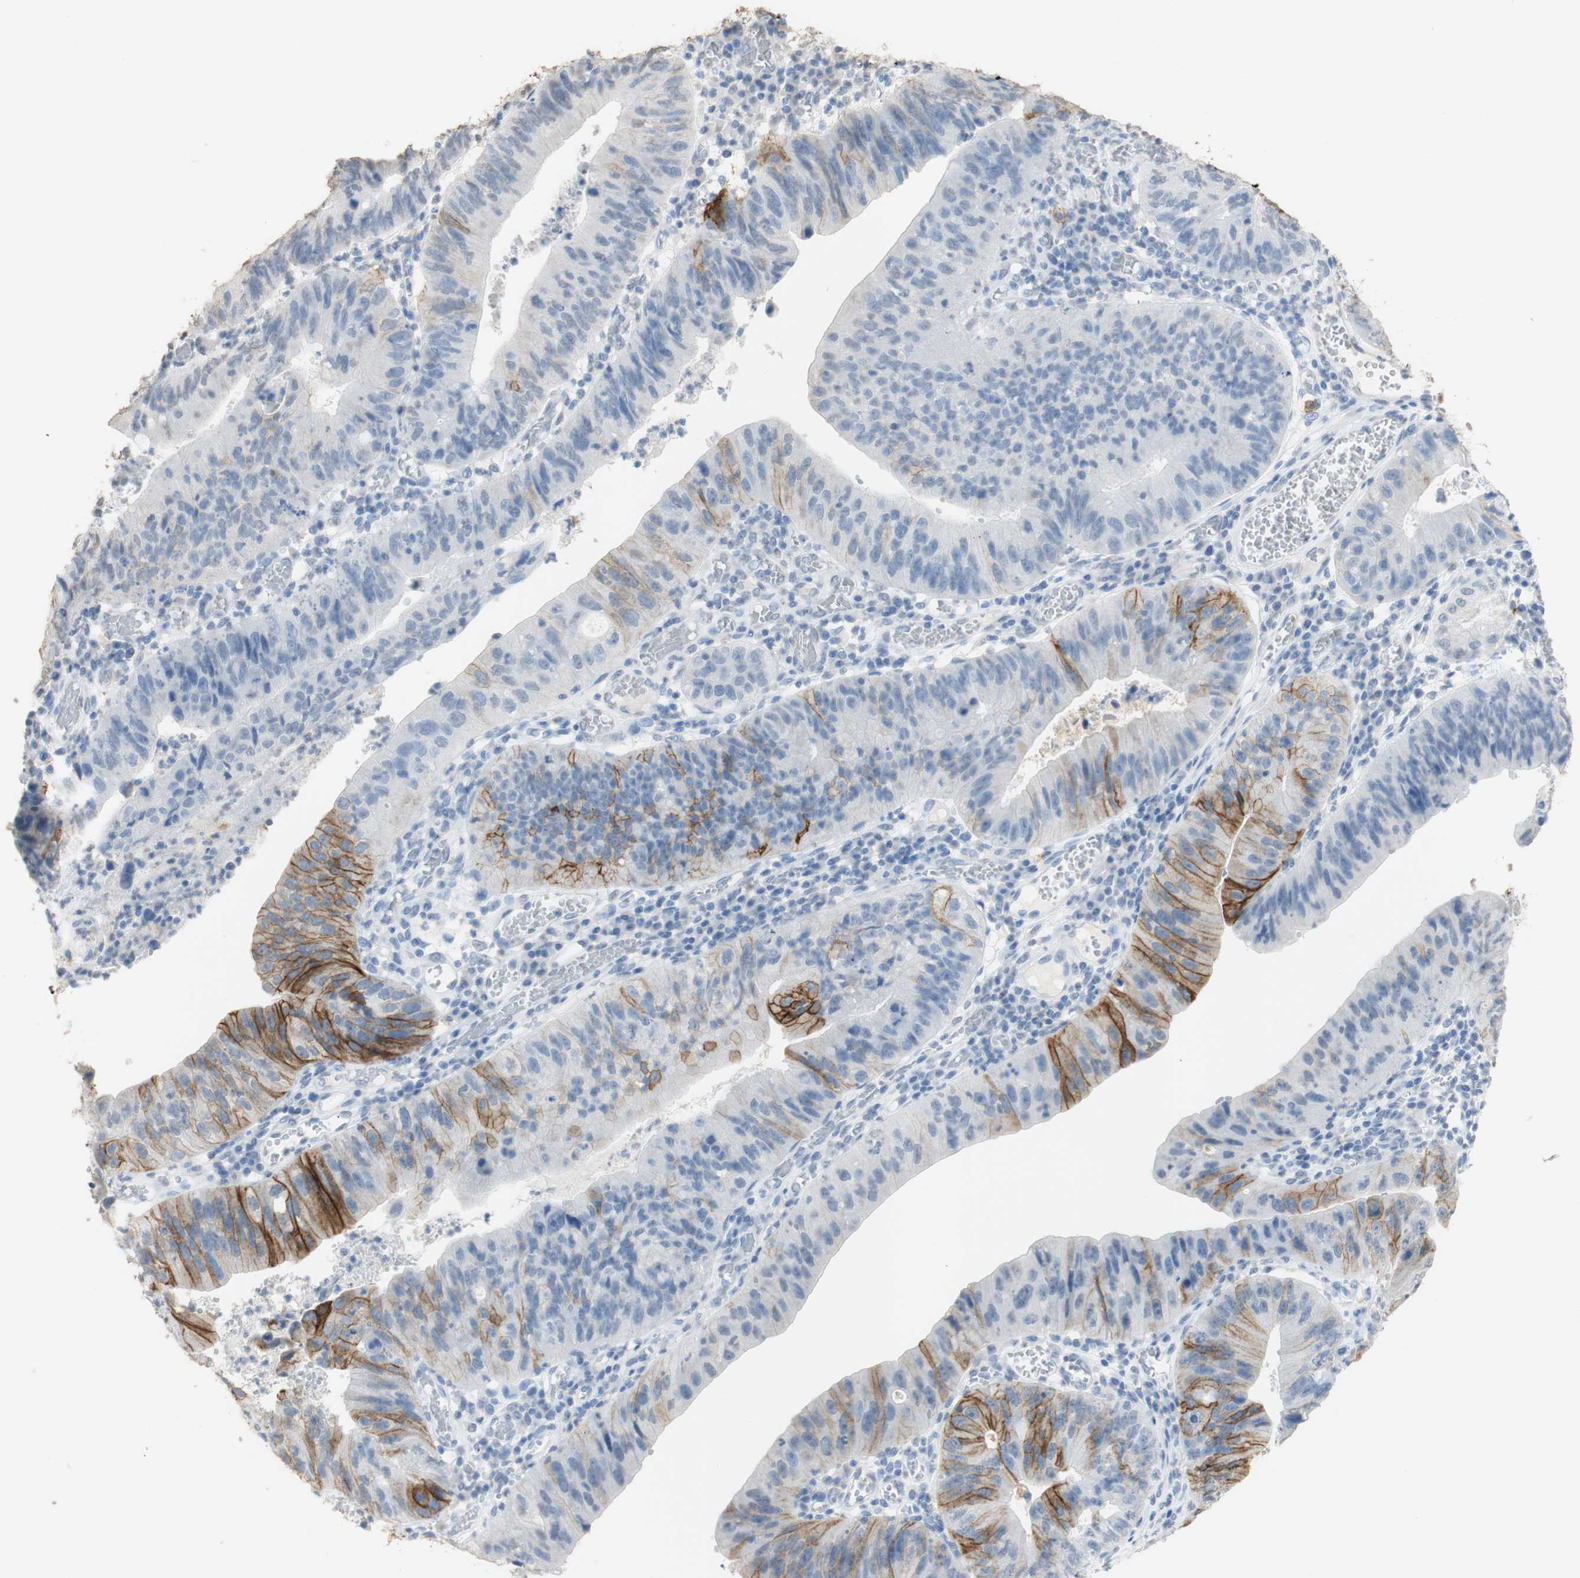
{"staining": {"intensity": "moderate", "quantity": "<25%", "location": "cytoplasmic/membranous"}, "tissue": "stomach cancer", "cell_type": "Tumor cells", "image_type": "cancer", "snomed": [{"axis": "morphology", "description": "Adenocarcinoma, NOS"}, {"axis": "topography", "description": "Stomach"}], "caption": "Approximately <25% of tumor cells in stomach cancer demonstrate moderate cytoplasmic/membranous protein expression as visualized by brown immunohistochemical staining.", "gene": "L1CAM", "patient": {"sex": "male", "age": 59}}